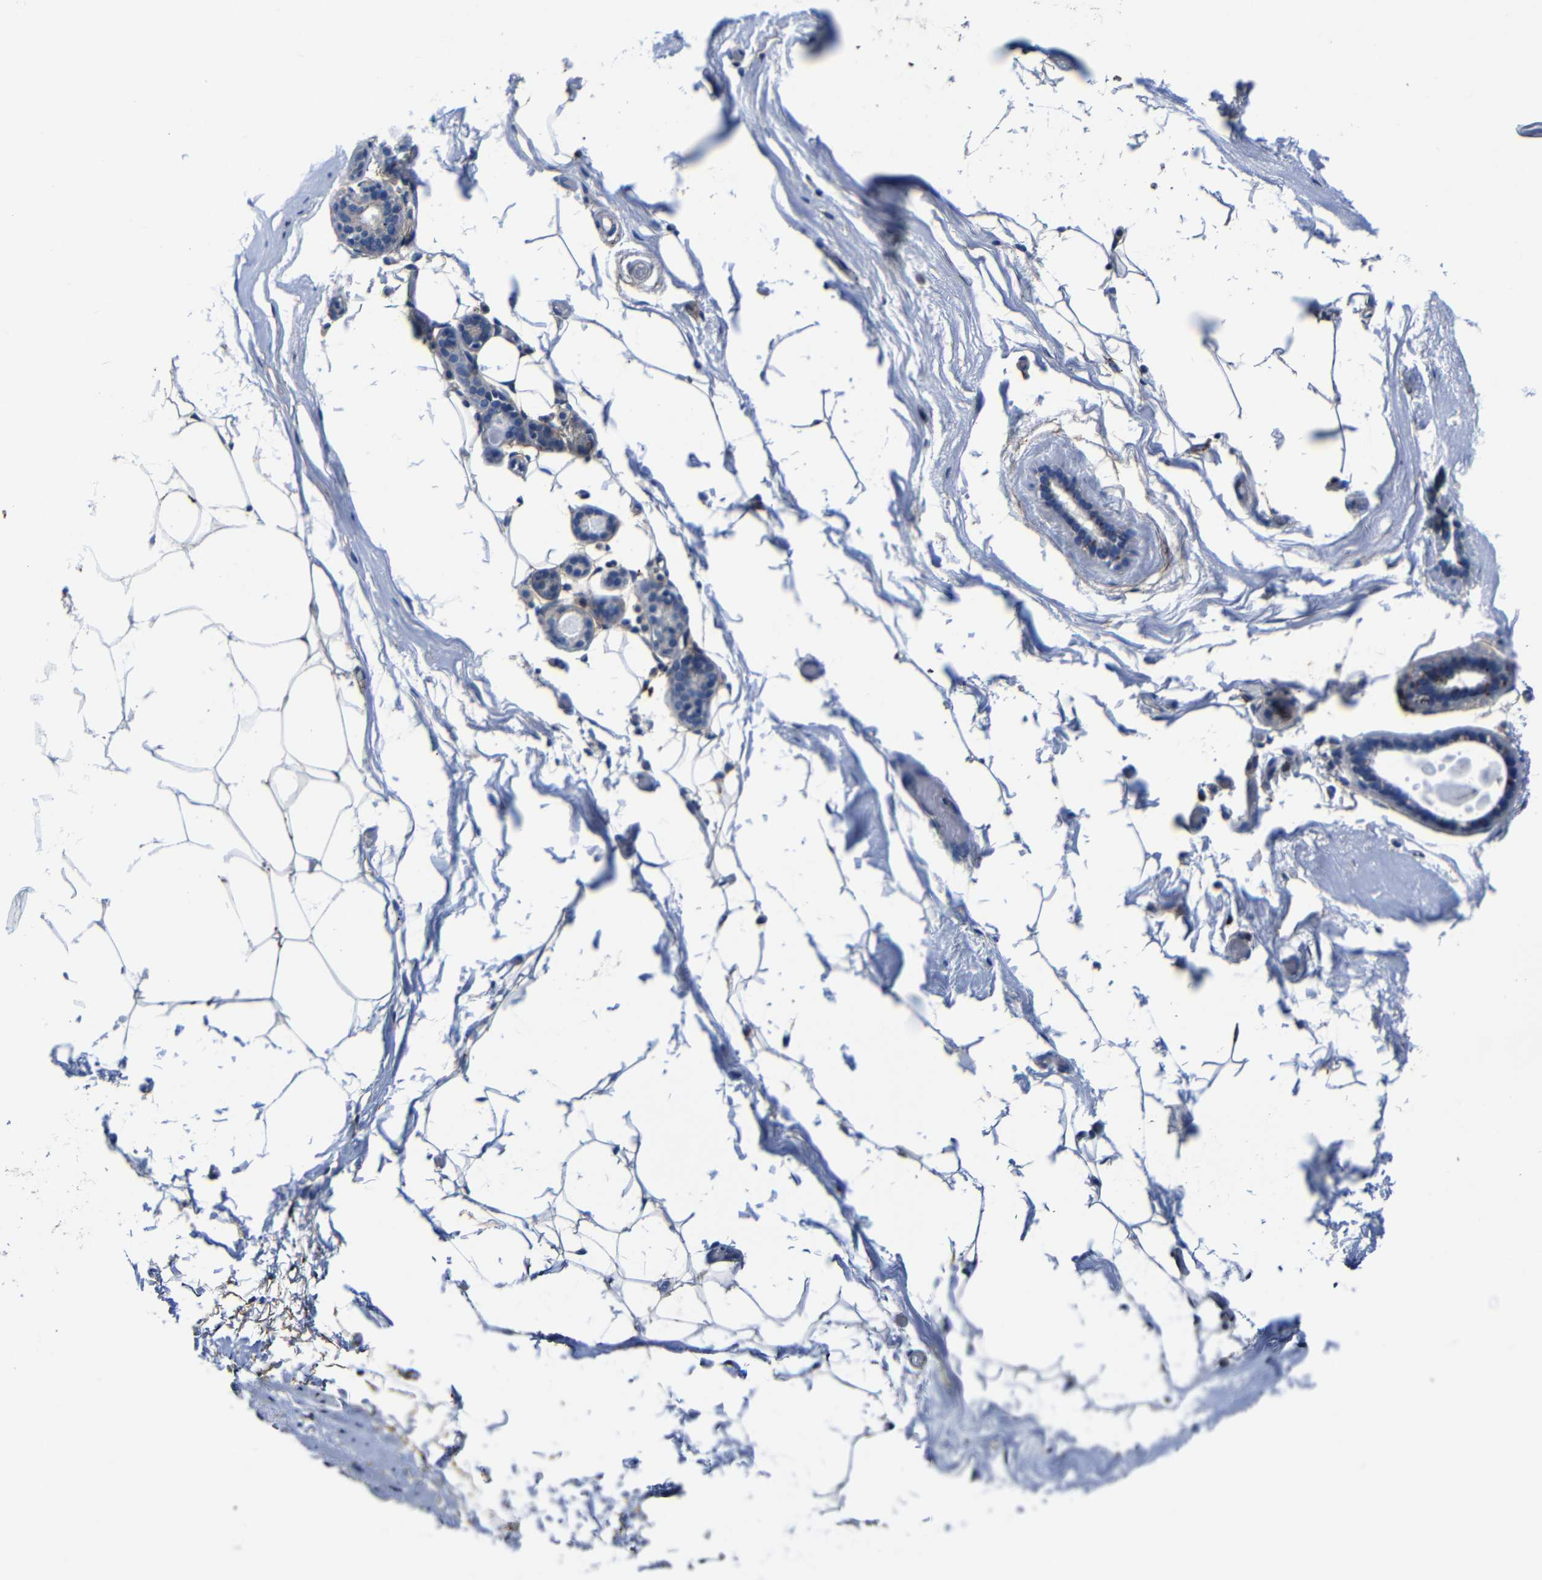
{"staining": {"intensity": "negative", "quantity": "none", "location": "none"}, "tissue": "adipose tissue", "cell_type": "Adipocytes", "image_type": "normal", "snomed": [{"axis": "morphology", "description": "Normal tissue, NOS"}, {"axis": "topography", "description": "Breast"}, {"axis": "topography", "description": "Soft tissue"}], "caption": "Micrograph shows no significant protein positivity in adipocytes of unremarkable adipose tissue.", "gene": "GIMAP2", "patient": {"sex": "female", "age": 75}}